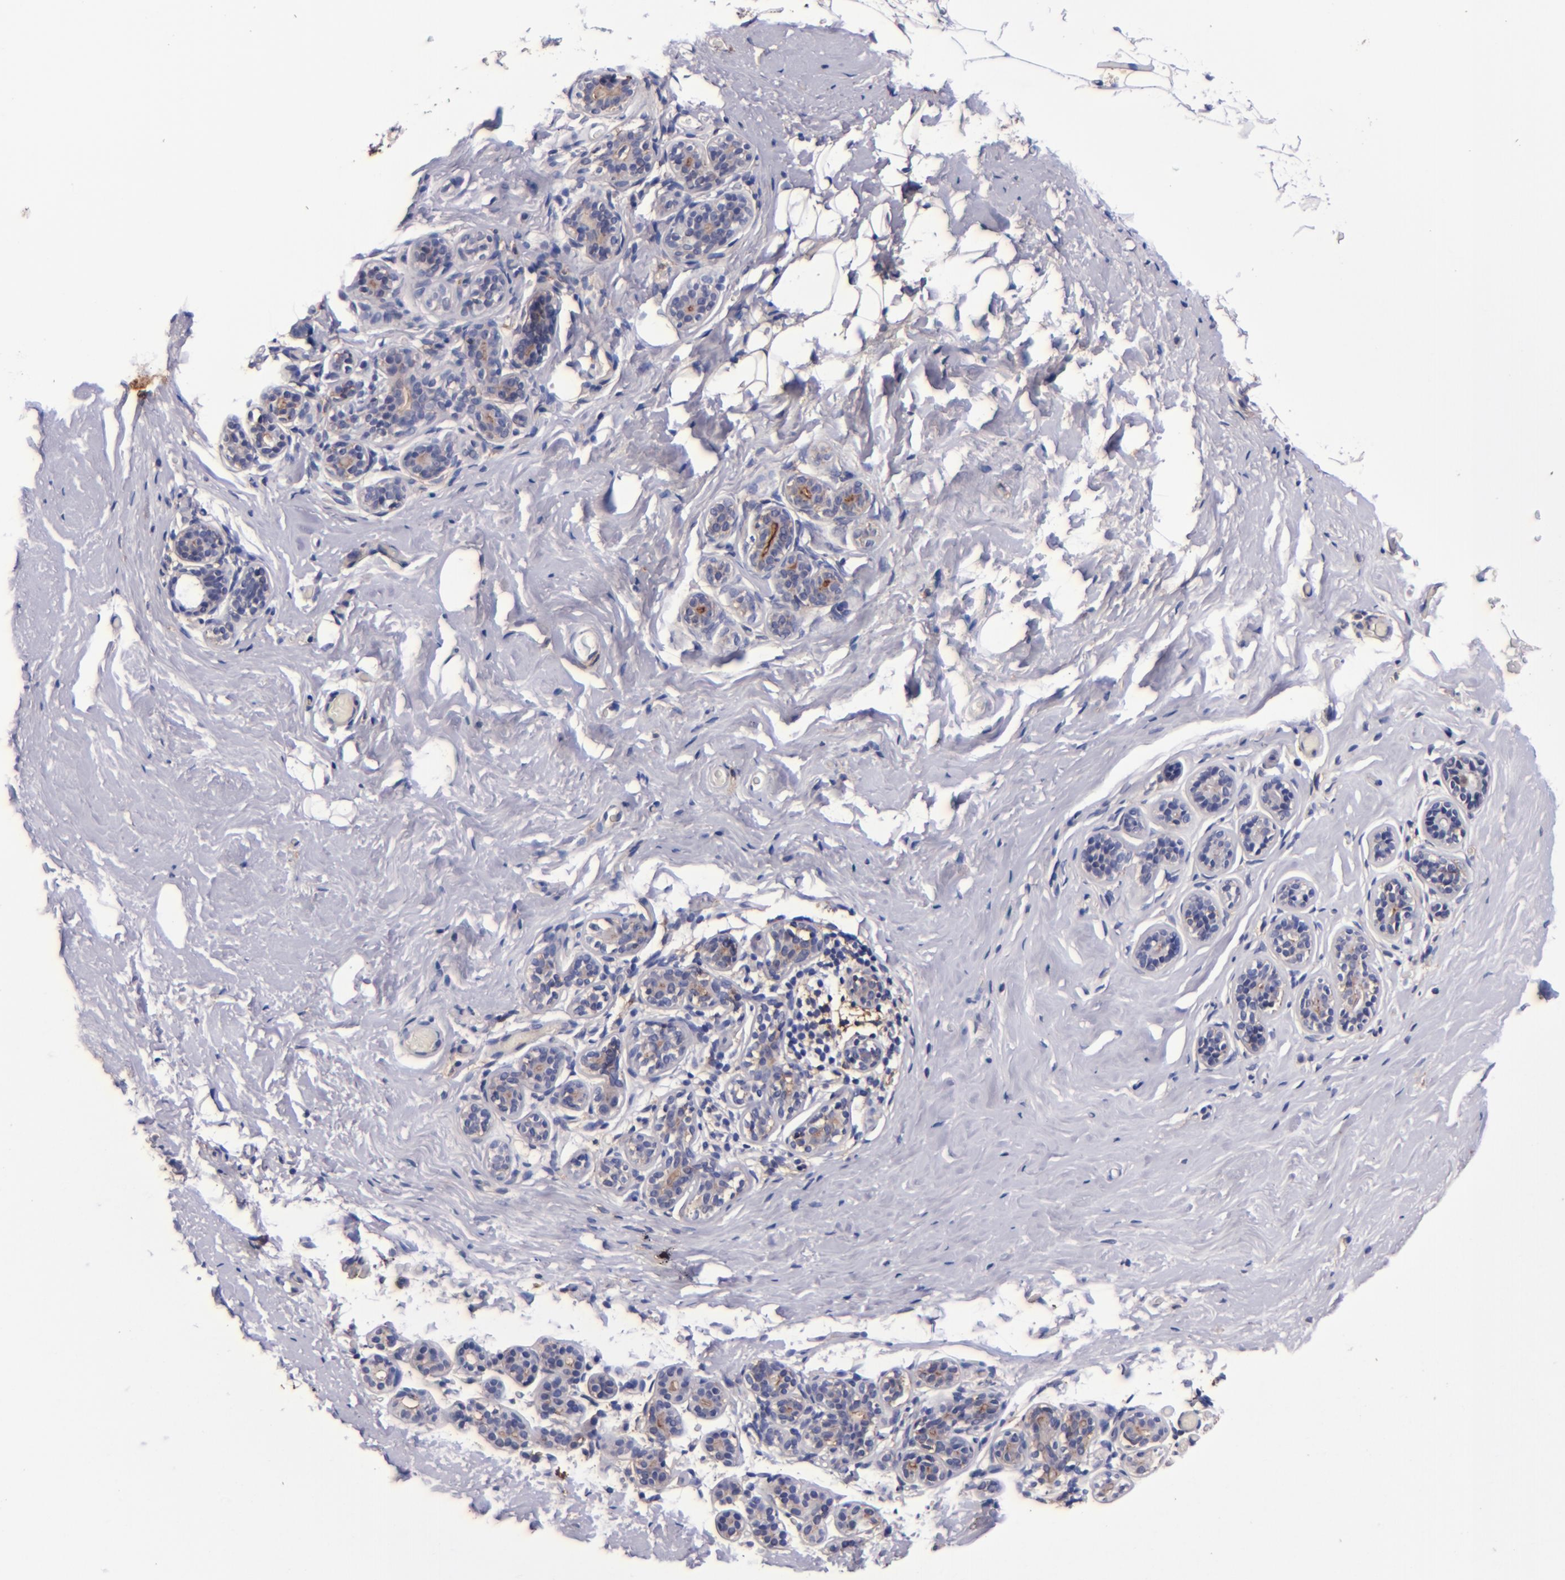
{"staining": {"intensity": "negative", "quantity": "none", "location": "none"}, "tissue": "breast", "cell_type": "Adipocytes", "image_type": "normal", "snomed": [{"axis": "morphology", "description": "Normal tissue, NOS"}, {"axis": "topography", "description": "Breast"}, {"axis": "topography", "description": "Soft tissue"}], "caption": "Micrograph shows no protein expression in adipocytes of benign breast.", "gene": "SIRPA", "patient": {"sex": "female", "age": 75}}